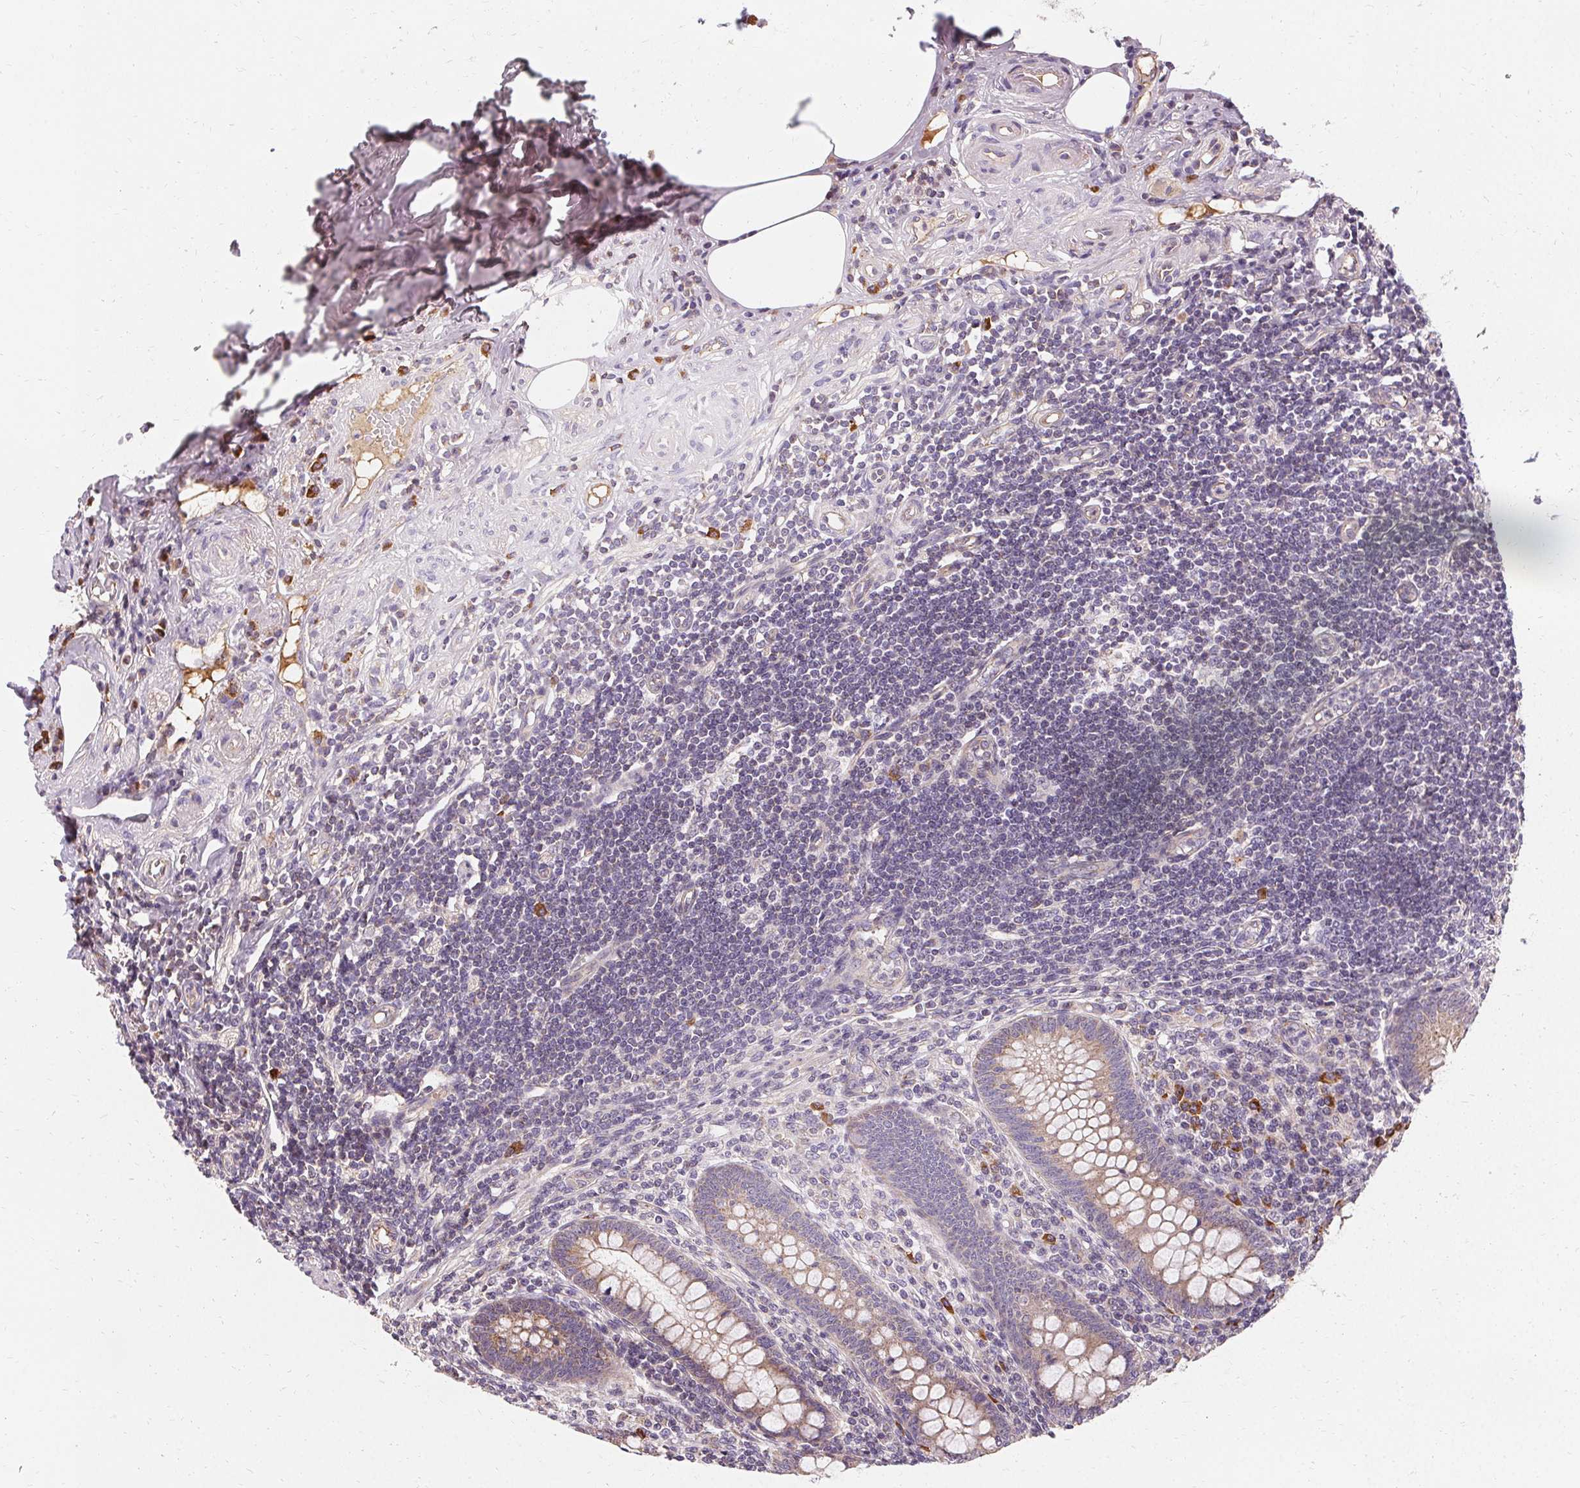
{"staining": {"intensity": "weak", "quantity": ">75%", "location": "cytoplasmic/membranous"}, "tissue": "appendix", "cell_type": "Glandular cells", "image_type": "normal", "snomed": [{"axis": "morphology", "description": "Normal tissue, NOS"}, {"axis": "topography", "description": "Appendix"}], "caption": "Protein expression analysis of normal human appendix reveals weak cytoplasmic/membranous staining in approximately >75% of glandular cells.", "gene": "APLP1", "patient": {"sex": "female", "age": 57}}